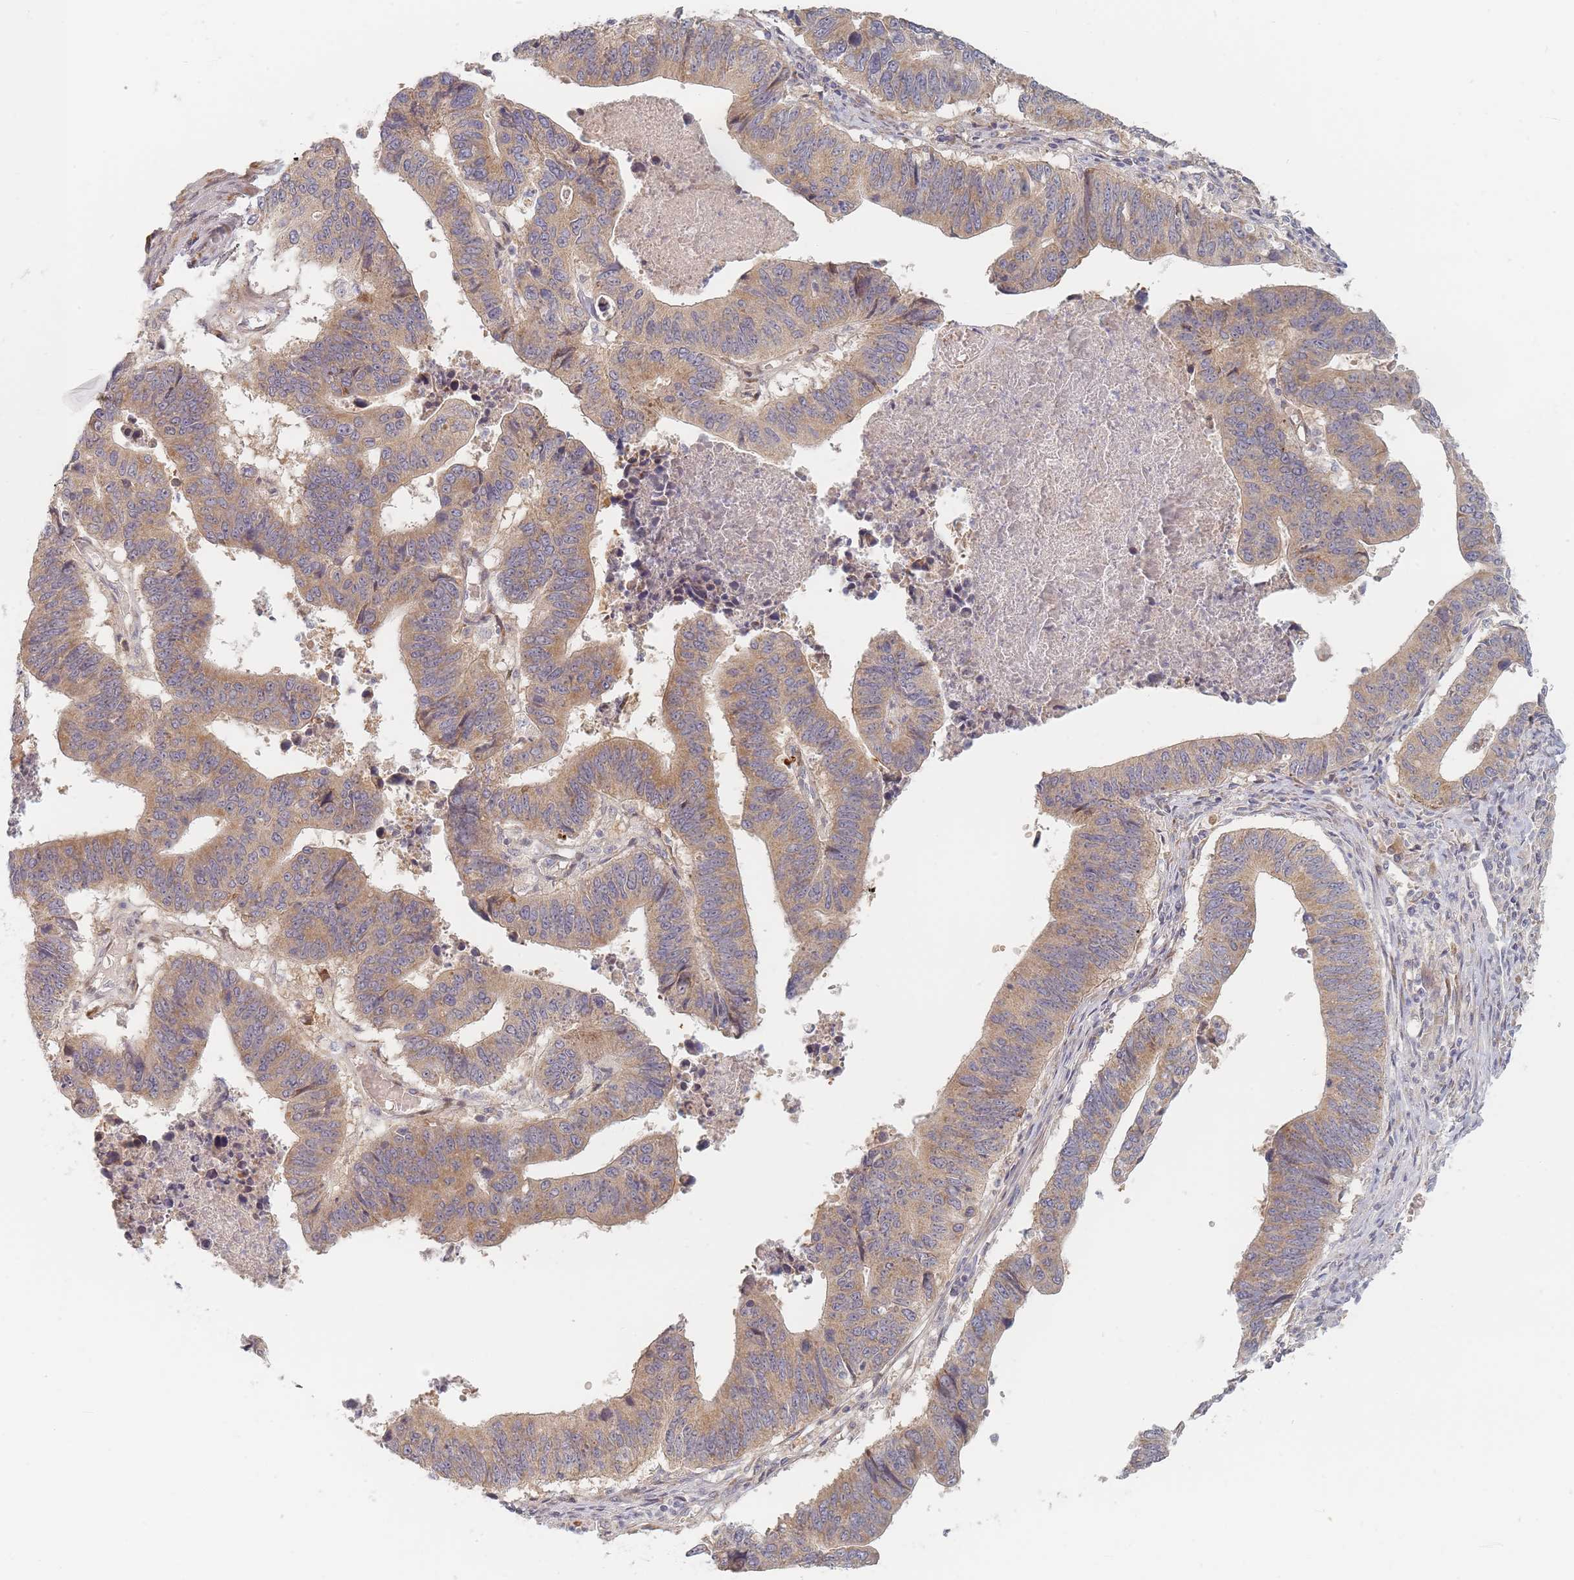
{"staining": {"intensity": "moderate", "quantity": ">75%", "location": "cytoplasmic/membranous"}, "tissue": "stomach cancer", "cell_type": "Tumor cells", "image_type": "cancer", "snomed": [{"axis": "morphology", "description": "Adenocarcinoma, NOS"}, {"axis": "topography", "description": "Stomach"}], "caption": "Immunohistochemistry (IHC) (DAB) staining of human stomach cancer exhibits moderate cytoplasmic/membranous protein positivity in approximately >75% of tumor cells.", "gene": "ZKSCAN7", "patient": {"sex": "male", "age": 59}}